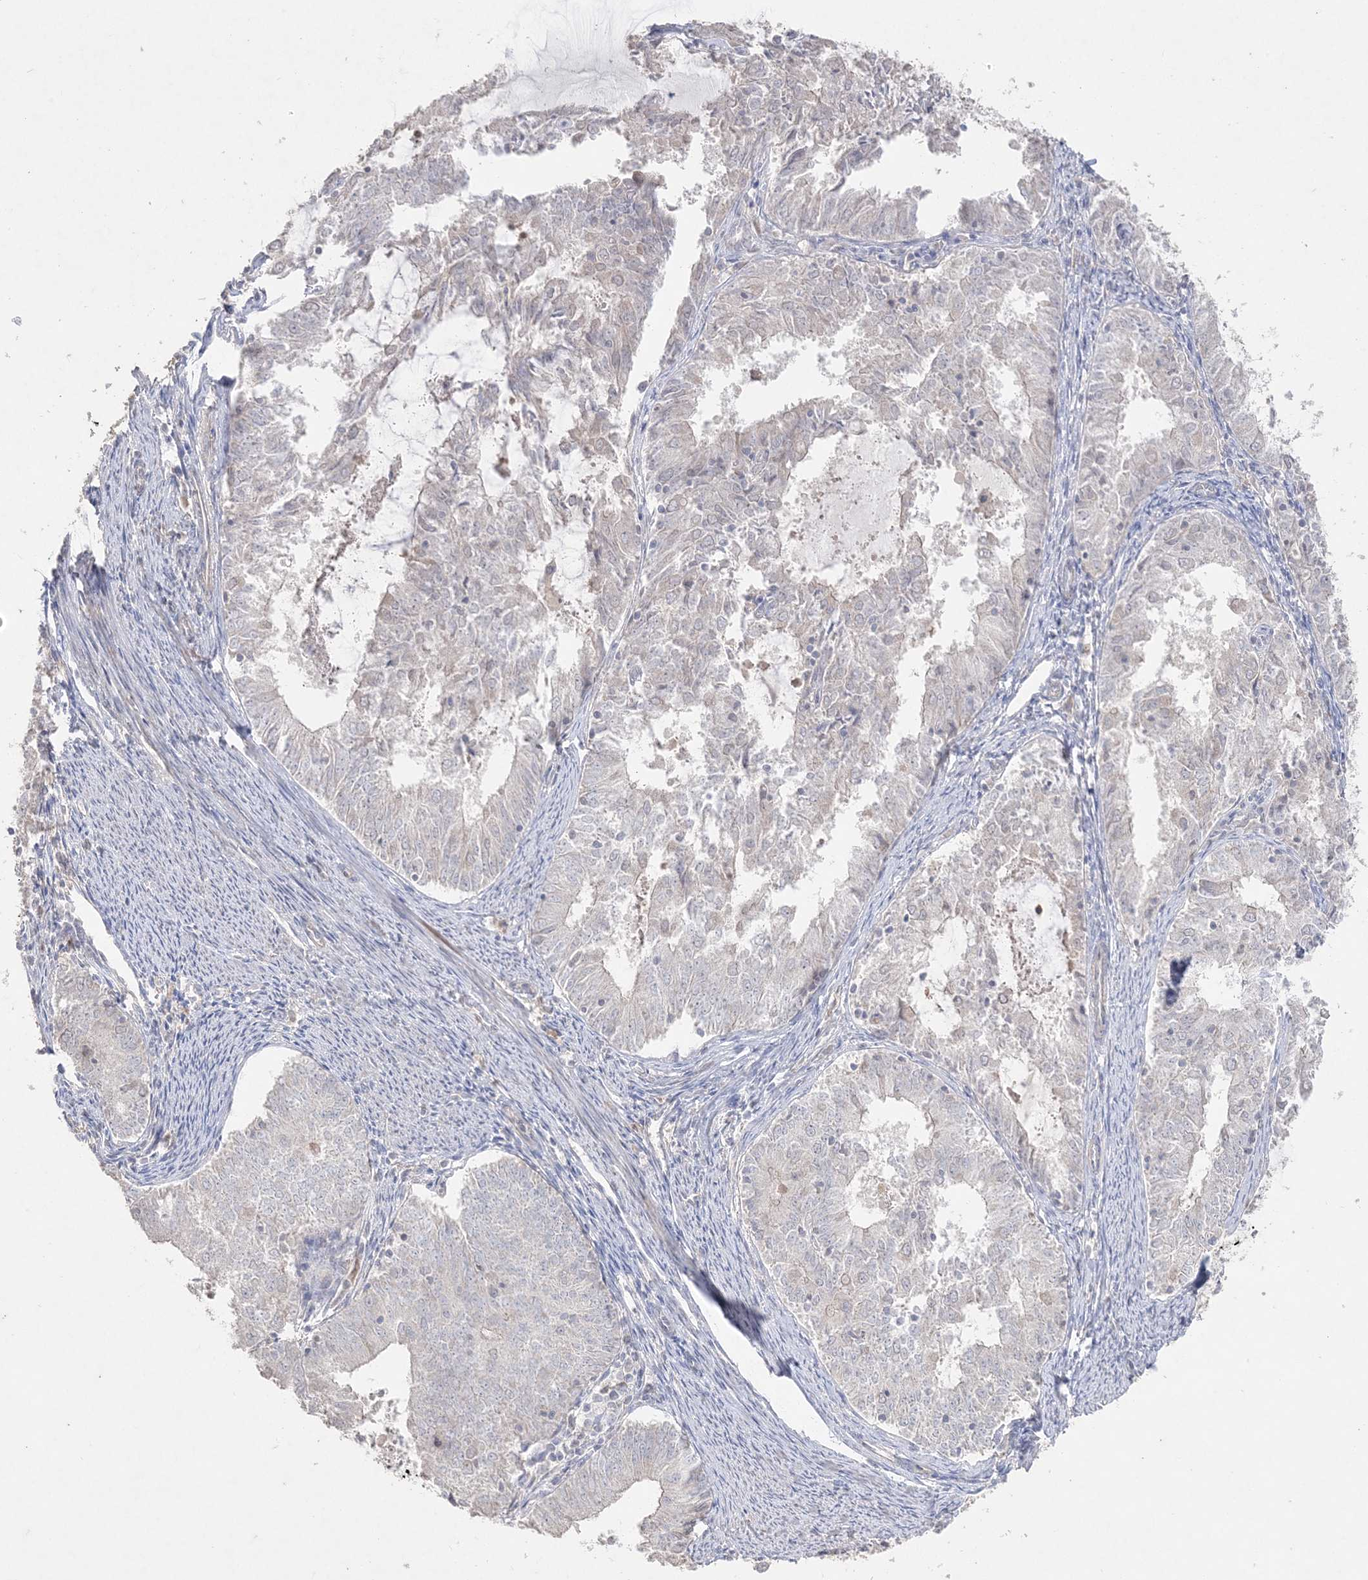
{"staining": {"intensity": "negative", "quantity": "none", "location": "none"}, "tissue": "endometrial cancer", "cell_type": "Tumor cells", "image_type": "cancer", "snomed": [{"axis": "morphology", "description": "Adenocarcinoma, NOS"}, {"axis": "topography", "description": "Endometrium"}], "caption": "Endometrial cancer (adenocarcinoma) stained for a protein using IHC reveals no positivity tumor cells.", "gene": "SH3BP4", "patient": {"sex": "female", "age": 57}}